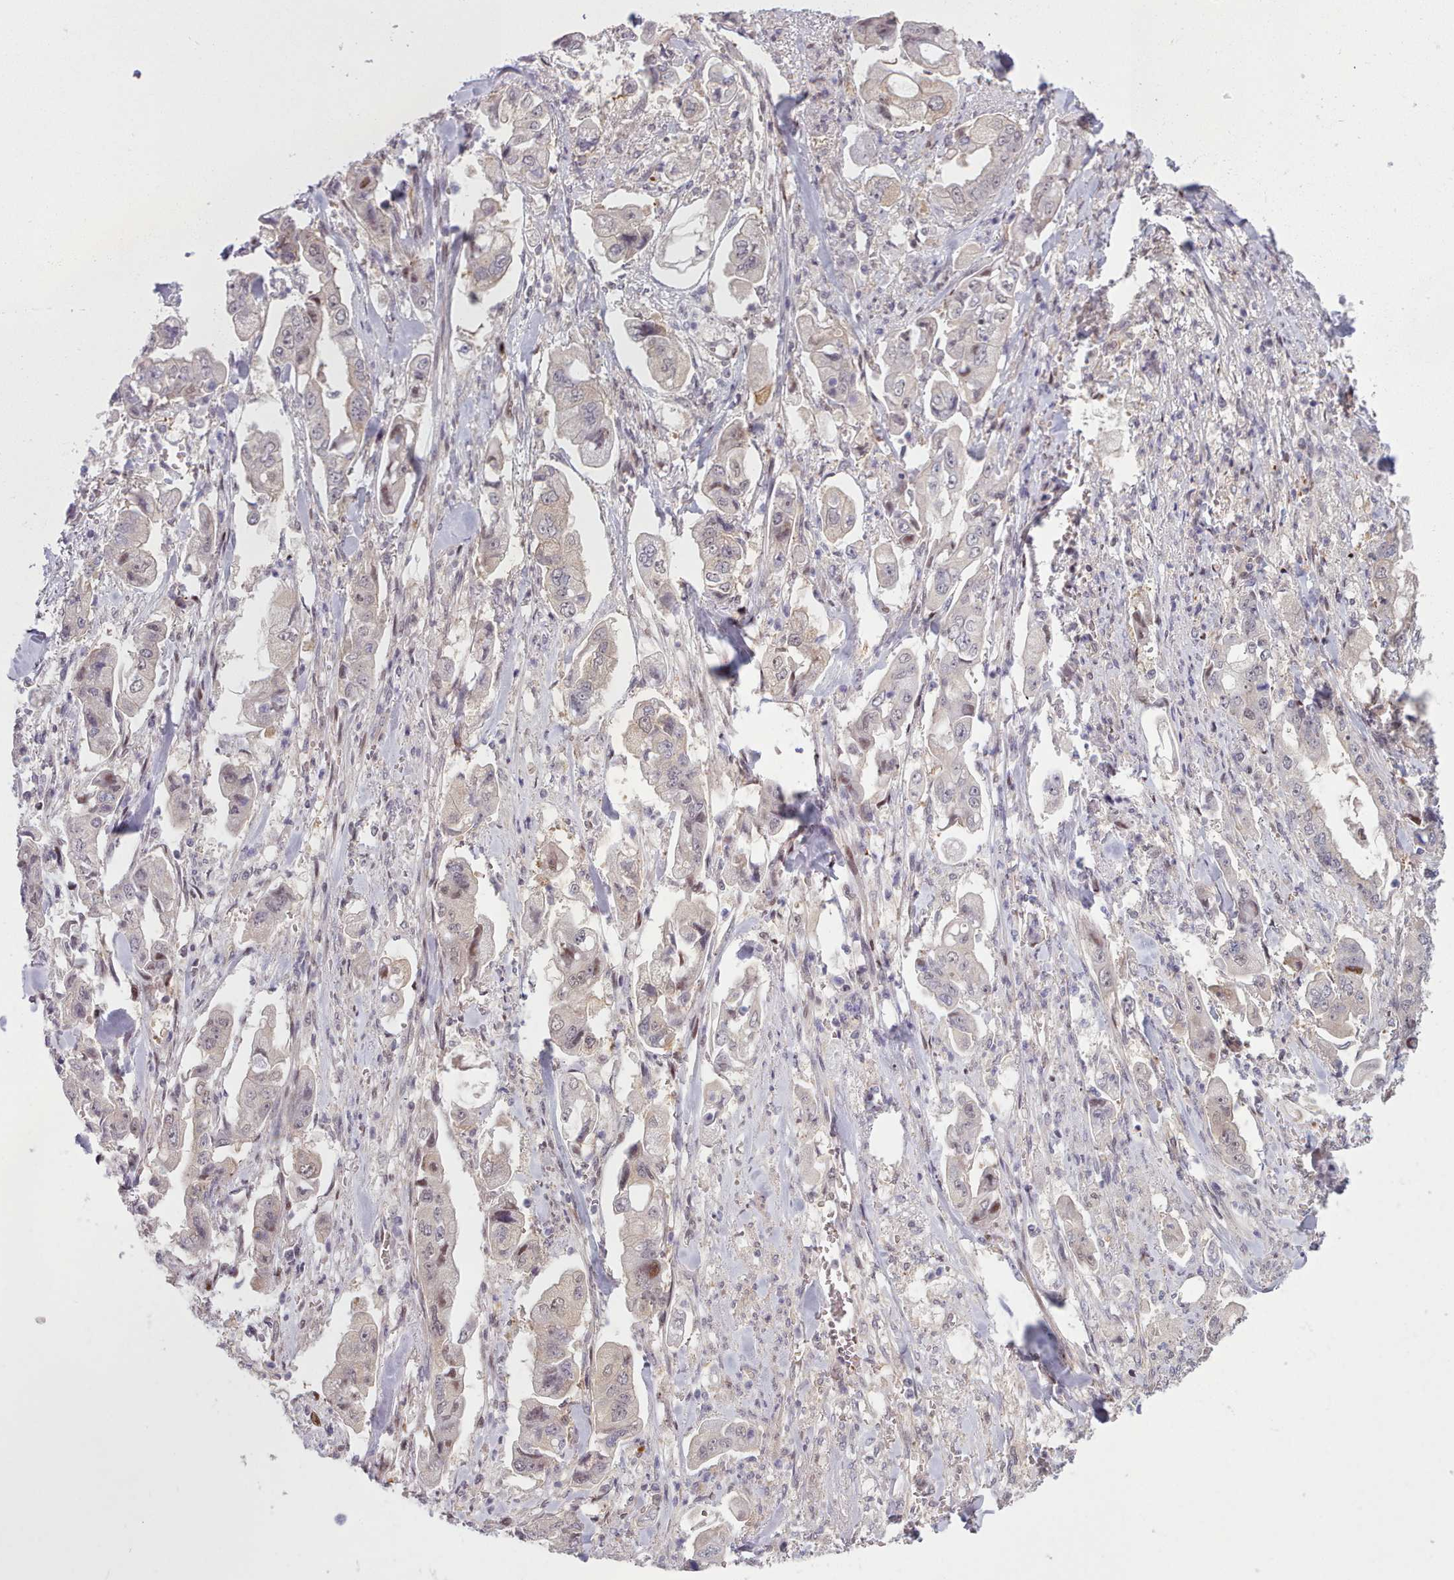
{"staining": {"intensity": "weak", "quantity": "25%-75%", "location": "cytoplasmic/membranous,nuclear"}, "tissue": "stomach cancer", "cell_type": "Tumor cells", "image_type": "cancer", "snomed": [{"axis": "morphology", "description": "Adenocarcinoma, NOS"}, {"axis": "topography", "description": "Stomach"}], "caption": "A photomicrograph showing weak cytoplasmic/membranous and nuclear expression in about 25%-75% of tumor cells in stomach cancer, as visualized by brown immunohistochemical staining.", "gene": "KBTBD7", "patient": {"sex": "male", "age": 62}}